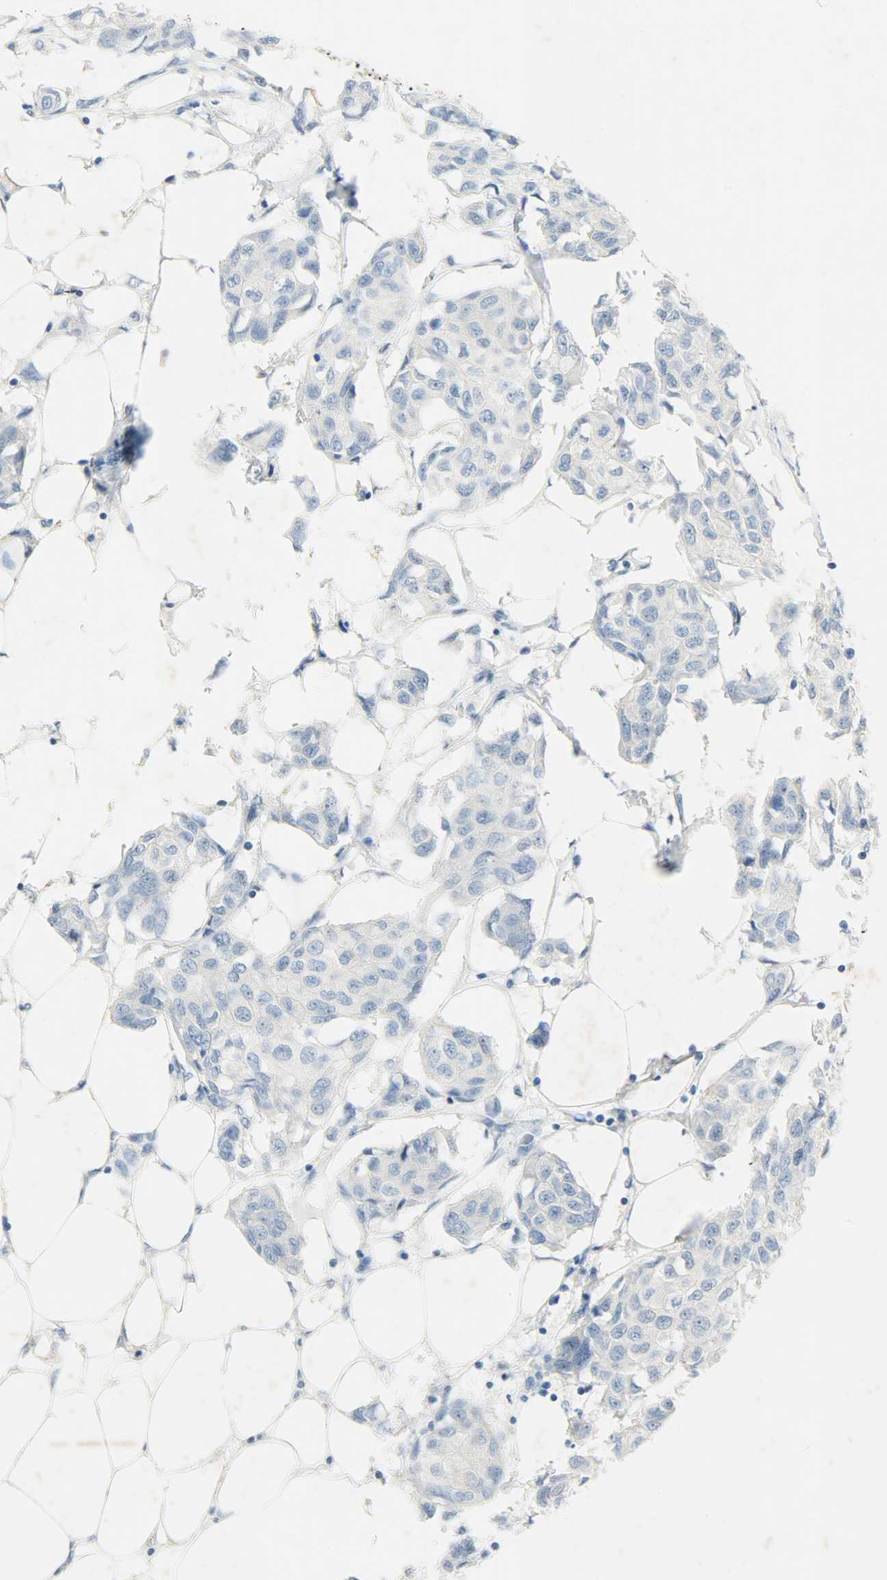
{"staining": {"intensity": "negative", "quantity": "none", "location": "none"}, "tissue": "breast cancer", "cell_type": "Tumor cells", "image_type": "cancer", "snomed": [{"axis": "morphology", "description": "Duct carcinoma"}, {"axis": "topography", "description": "Breast"}], "caption": "Tumor cells show no significant positivity in breast infiltrating ductal carcinoma. (Stains: DAB (3,3'-diaminobenzidine) immunohistochemistry with hematoxylin counter stain, Microscopy: brightfield microscopy at high magnification).", "gene": "PROM1", "patient": {"sex": "female", "age": 80}}